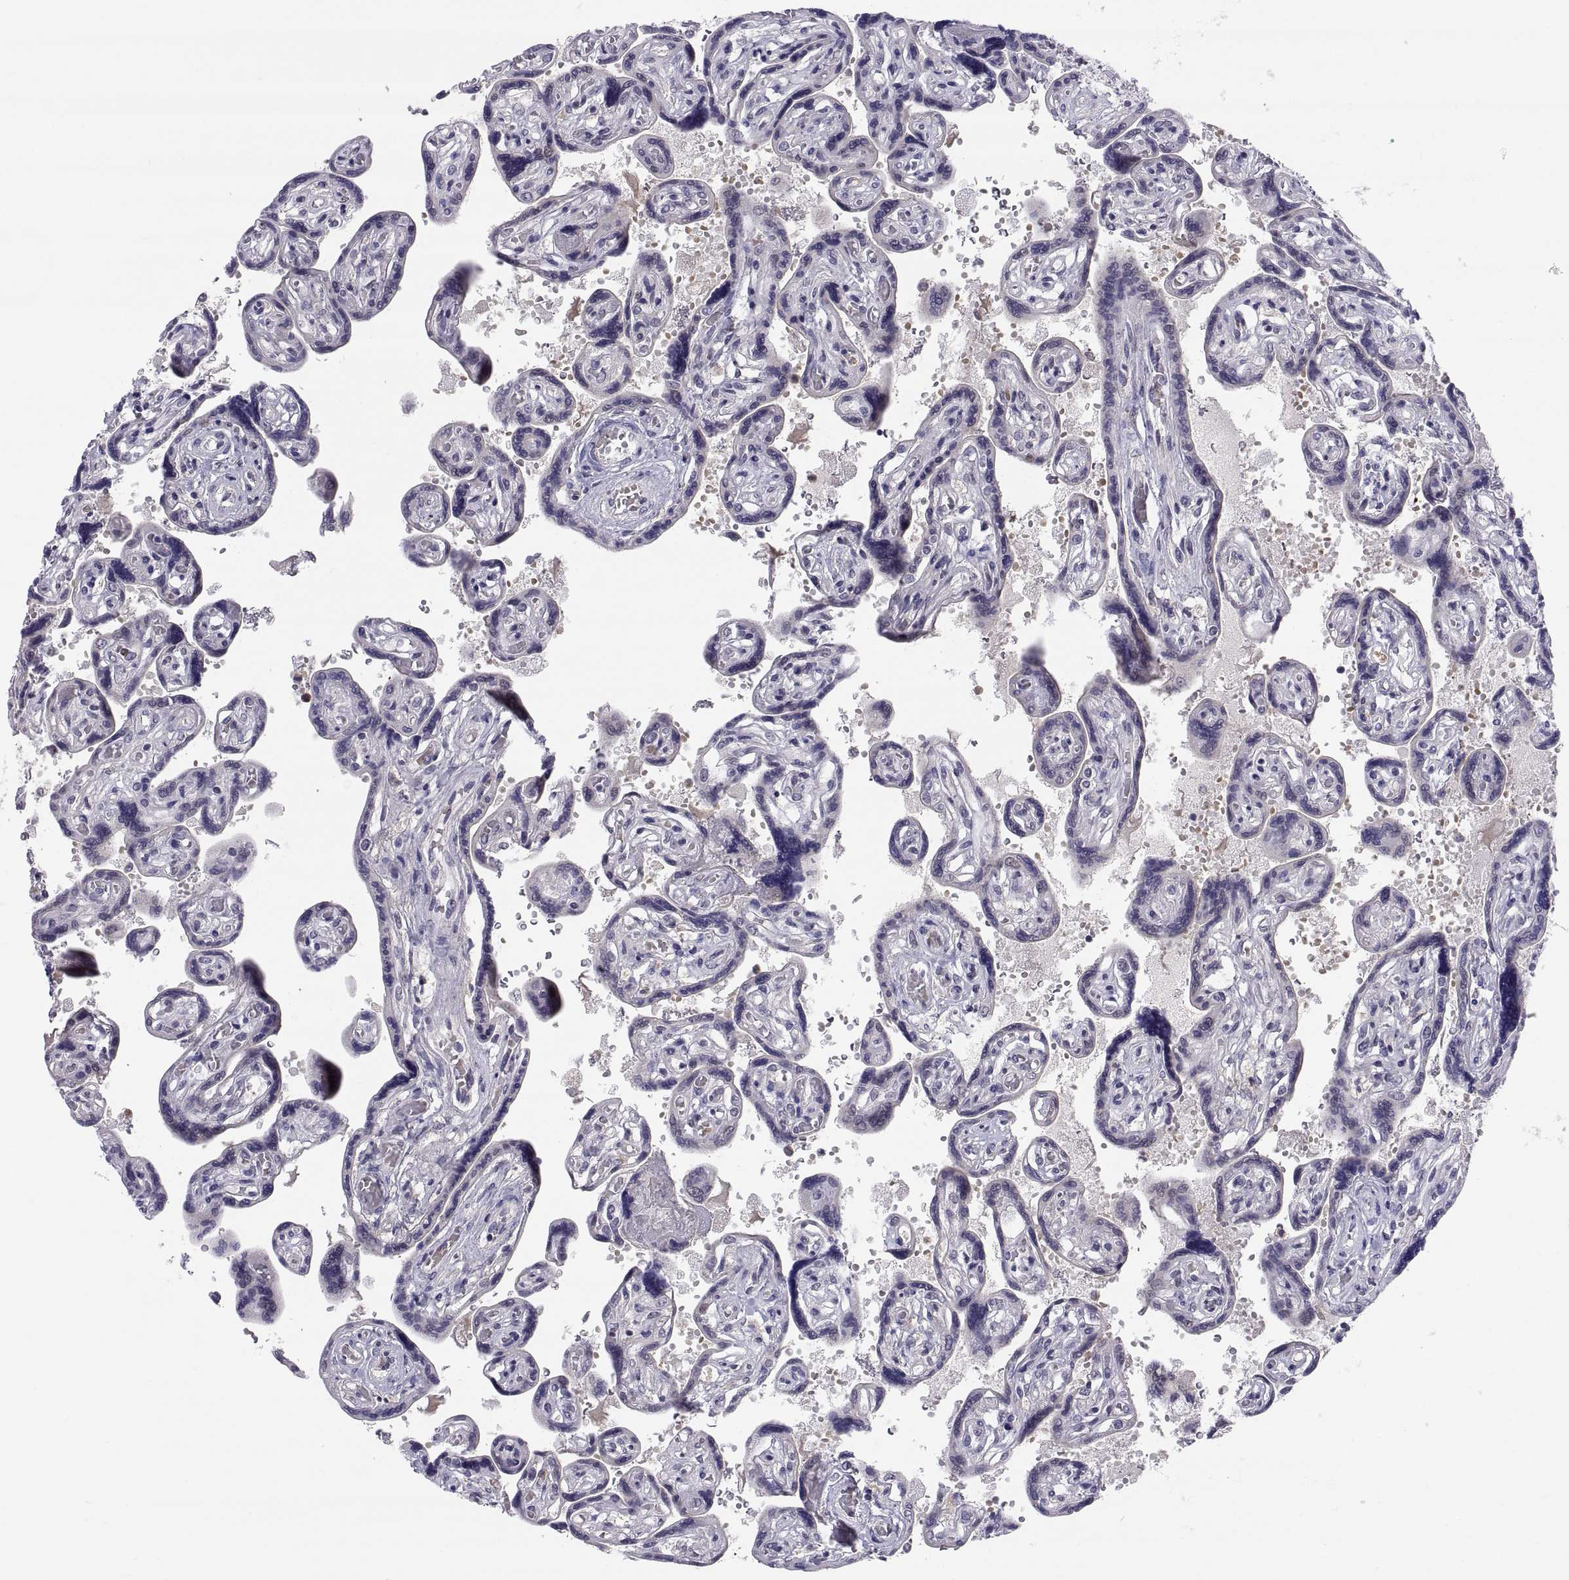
{"staining": {"intensity": "negative", "quantity": "none", "location": "none"}, "tissue": "placenta", "cell_type": "Decidual cells", "image_type": "normal", "snomed": [{"axis": "morphology", "description": "Normal tissue, NOS"}, {"axis": "topography", "description": "Placenta"}], "caption": "Immunohistochemical staining of unremarkable placenta displays no significant positivity in decidual cells. Brightfield microscopy of immunohistochemistry stained with DAB (brown) and hematoxylin (blue), captured at high magnification.", "gene": "PKP1", "patient": {"sex": "female", "age": 32}}